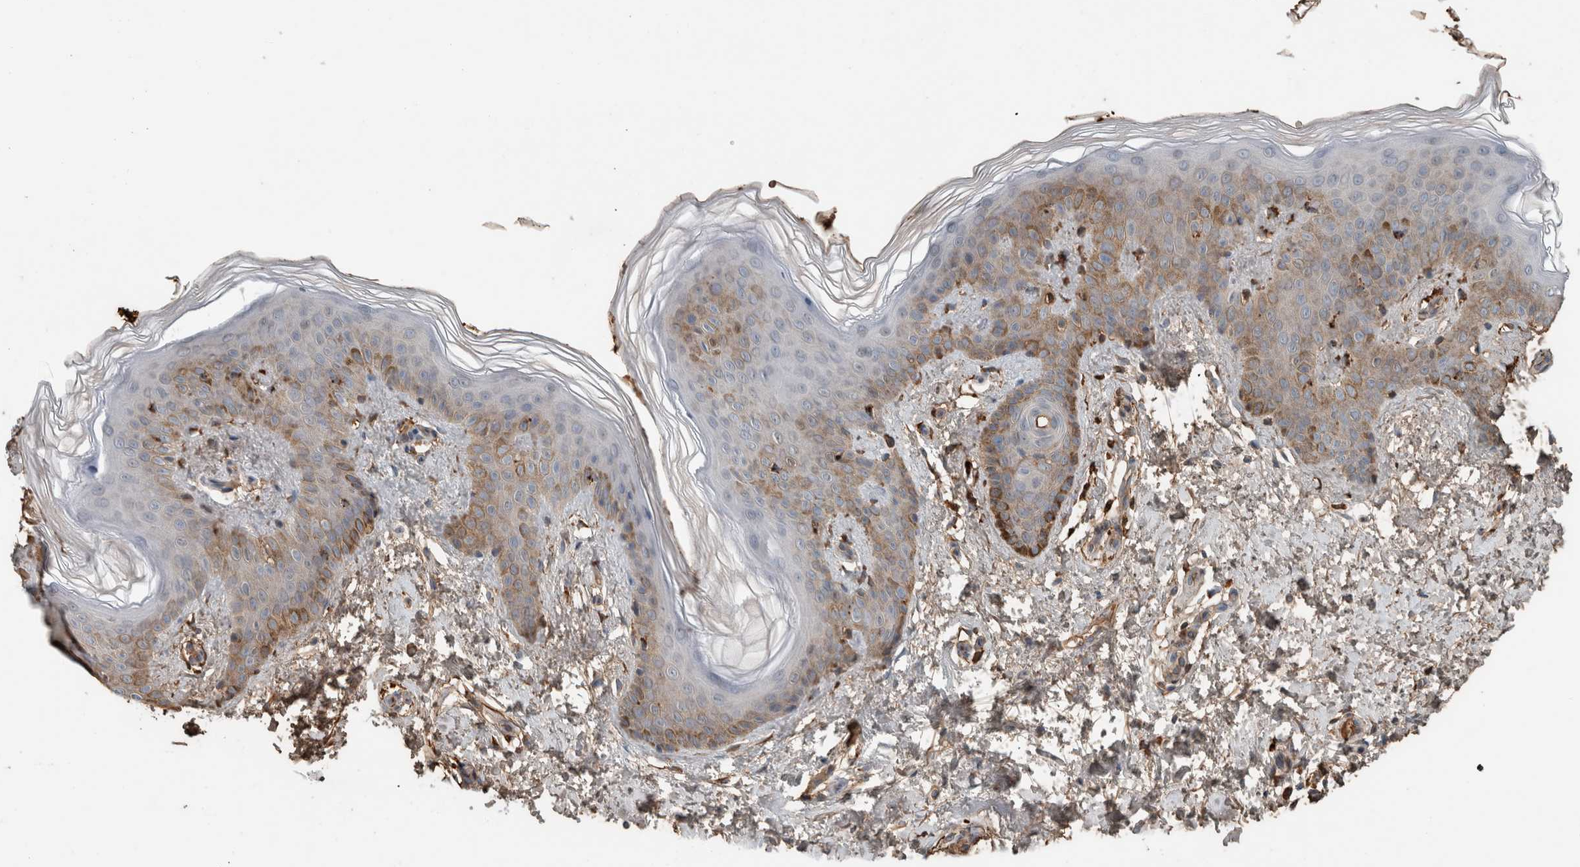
{"staining": {"intensity": "moderate", "quantity": ">75%", "location": "cytoplasmic/membranous"}, "tissue": "skin", "cell_type": "Fibroblasts", "image_type": "normal", "snomed": [{"axis": "morphology", "description": "Normal tissue, NOS"}, {"axis": "morphology", "description": "Neoplasm, benign, NOS"}, {"axis": "topography", "description": "Skin"}, {"axis": "topography", "description": "Soft tissue"}], "caption": "Human skin stained with a brown dye displays moderate cytoplasmic/membranous positive expression in about >75% of fibroblasts.", "gene": "USP34", "patient": {"sex": "male", "age": 26}}